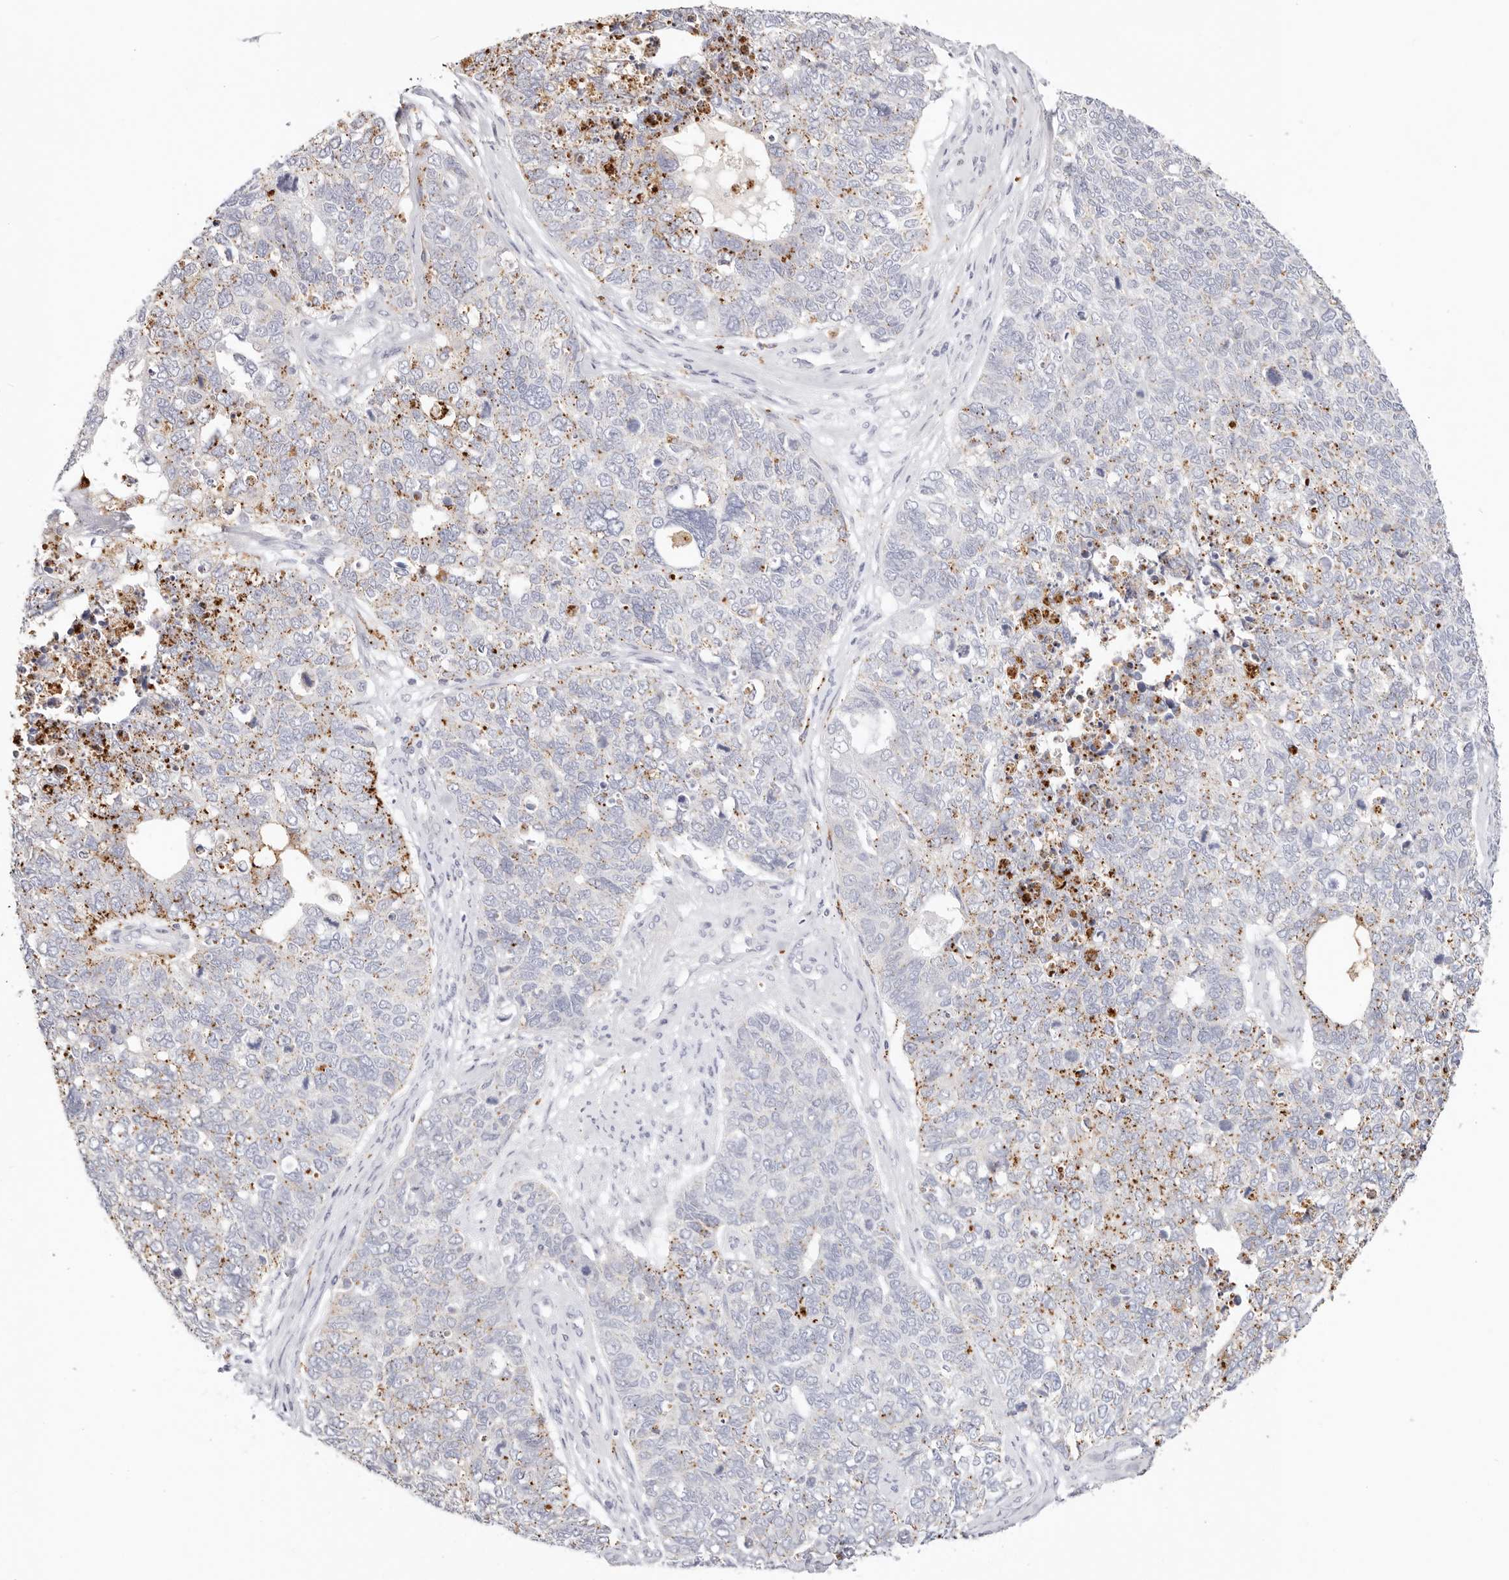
{"staining": {"intensity": "moderate", "quantity": "25%-75%", "location": "cytoplasmic/membranous"}, "tissue": "cervical cancer", "cell_type": "Tumor cells", "image_type": "cancer", "snomed": [{"axis": "morphology", "description": "Squamous cell carcinoma, NOS"}, {"axis": "topography", "description": "Cervix"}], "caption": "The micrograph shows staining of cervical cancer (squamous cell carcinoma), revealing moderate cytoplasmic/membranous protein positivity (brown color) within tumor cells.", "gene": "STKLD1", "patient": {"sex": "female", "age": 63}}